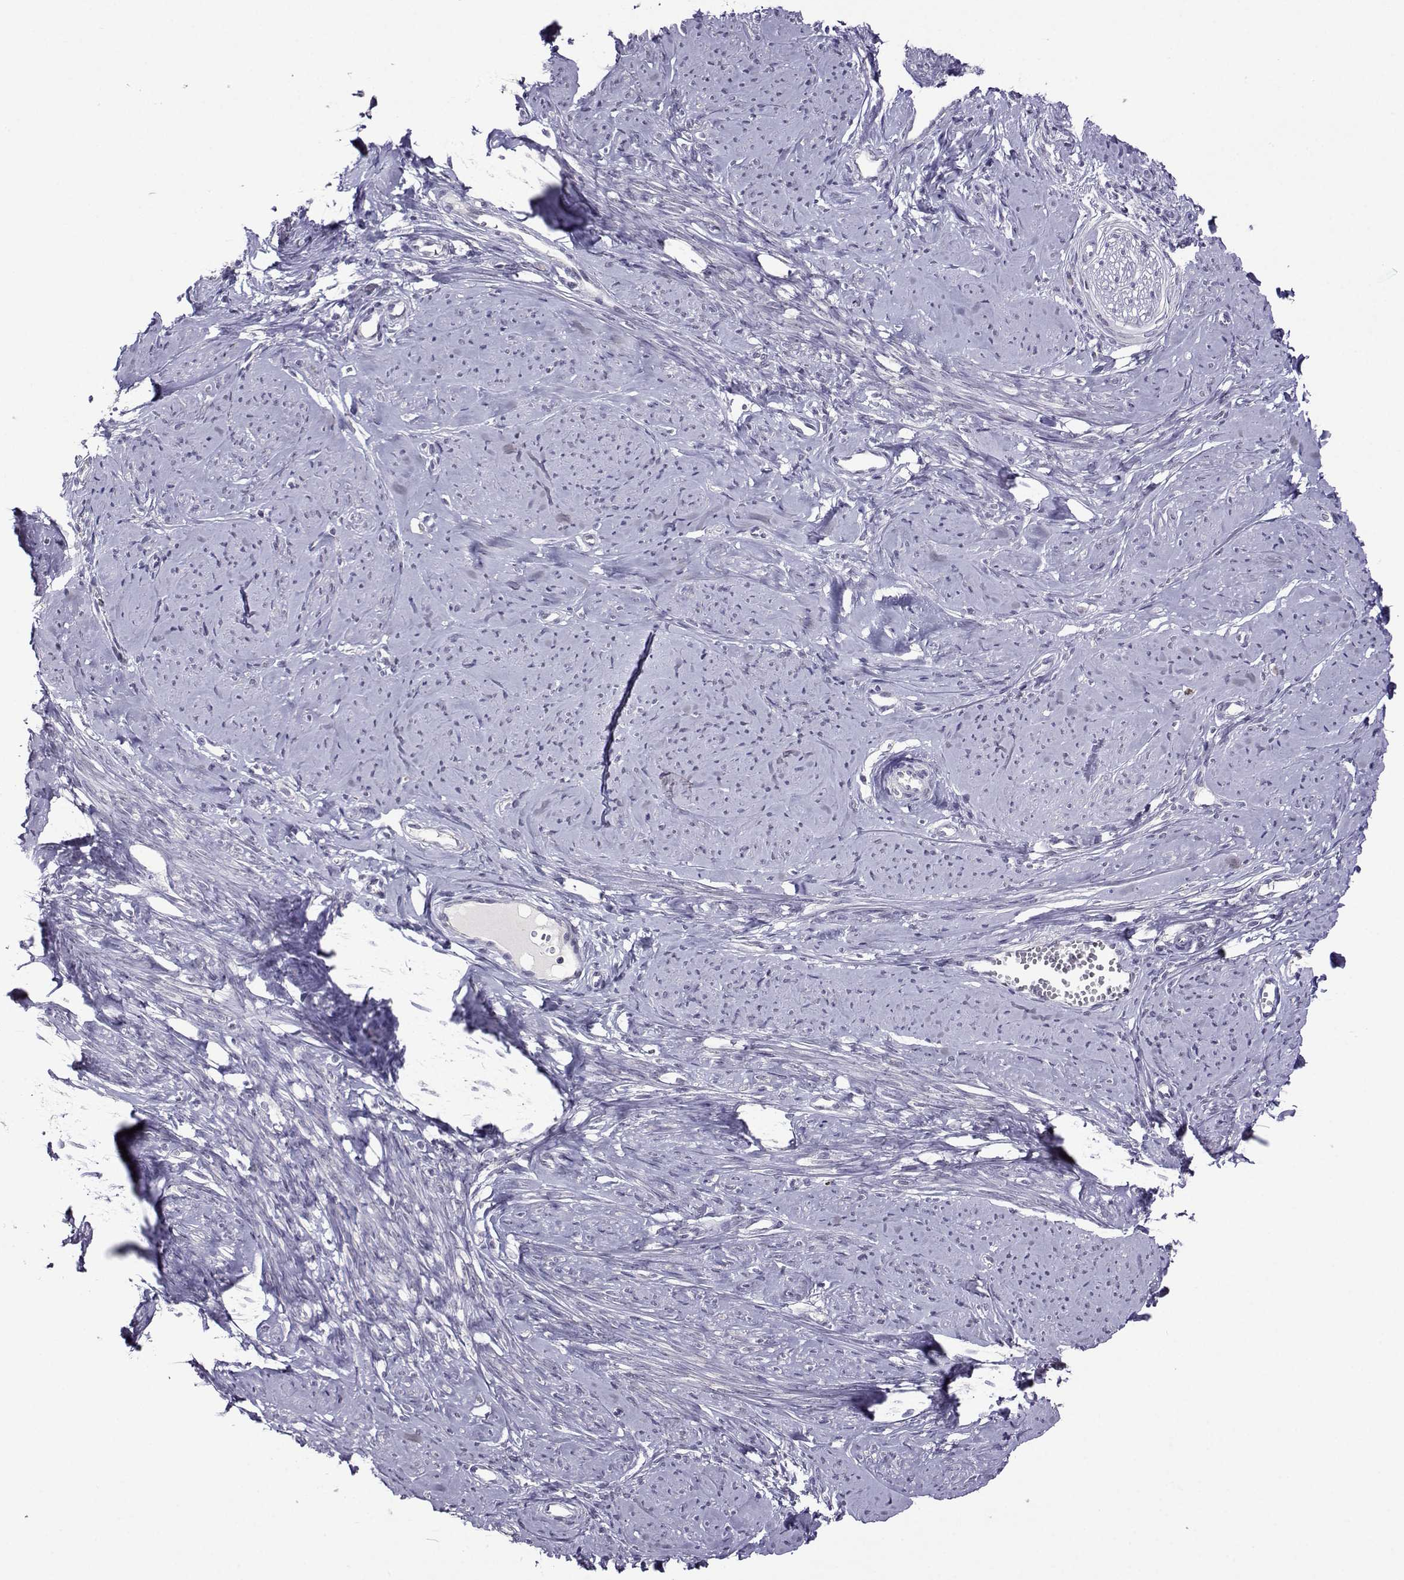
{"staining": {"intensity": "negative", "quantity": "none", "location": "none"}, "tissue": "smooth muscle", "cell_type": "Smooth muscle cells", "image_type": "normal", "snomed": [{"axis": "morphology", "description": "Normal tissue, NOS"}, {"axis": "topography", "description": "Smooth muscle"}], "caption": "Human smooth muscle stained for a protein using immunohistochemistry (IHC) displays no positivity in smooth muscle cells.", "gene": "DDX20", "patient": {"sex": "female", "age": 48}}